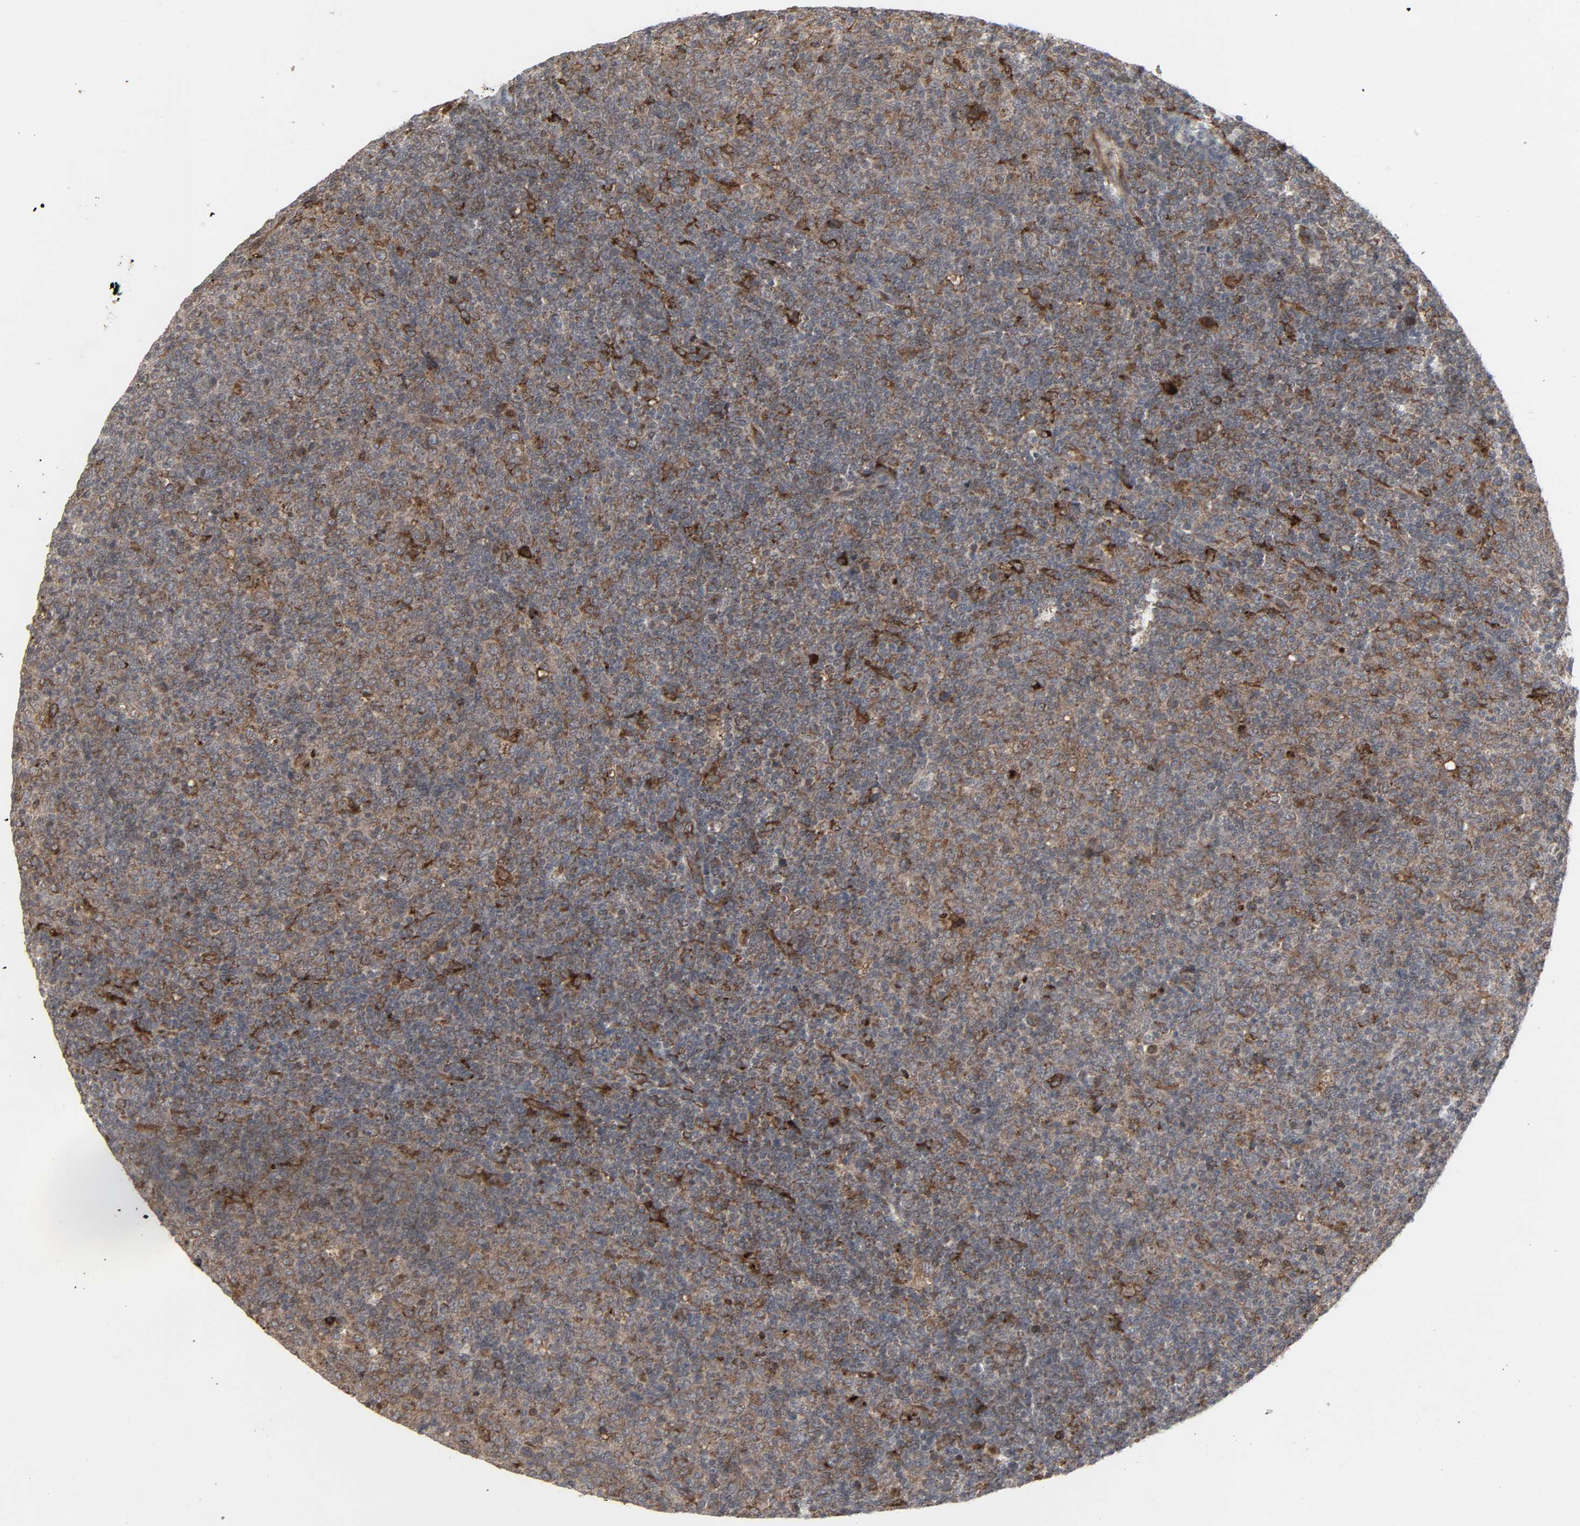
{"staining": {"intensity": "moderate", "quantity": "25%-75%", "location": "cytoplasmic/membranous"}, "tissue": "lymphoma", "cell_type": "Tumor cells", "image_type": "cancer", "snomed": [{"axis": "morphology", "description": "Malignant lymphoma, non-Hodgkin's type, Low grade"}, {"axis": "topography", "description": "Lymph node"}], "caption": "Lymphoma stained for a protein exhibits moderate cytoplasmic/membranous positivity in tumor cells.", "gene": "ADCY4", "patient": {"sex": "male", "age": 70}}